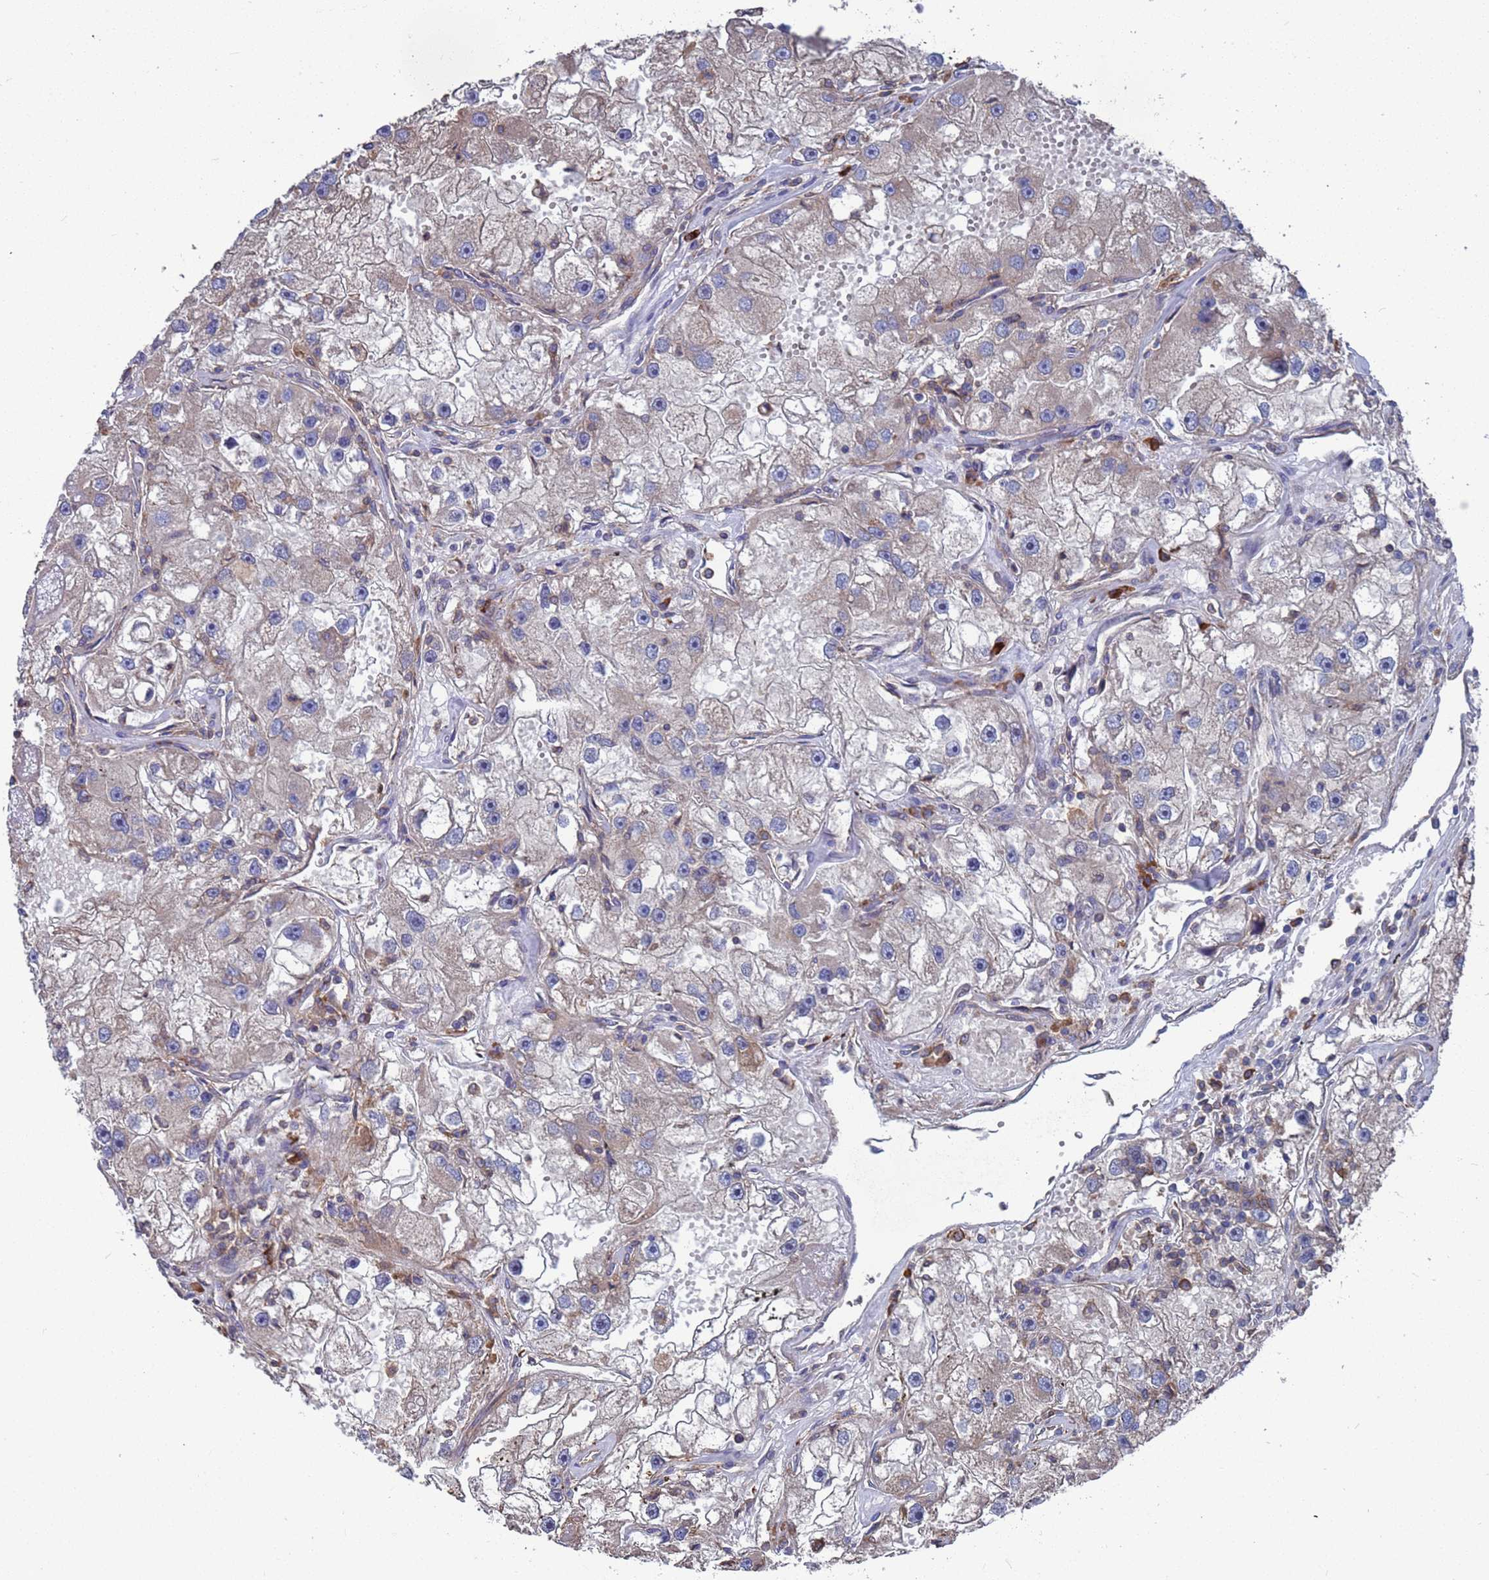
{"staining": {"intensity": "weak", "quantity": "25%-75%", "location": "cytoplasmic/membranous"}, "tissue": "renal cancer", "cell_type": "Tumor cells", "image_type": "cancer", "snomed": [{"axis": "morphology", "description": "Adenocarcinoma, NOS"}, {"axis": "topography", "description": "Kidney"}], "caption": "Protein analysis of renal adenocarcinoma tissue displays weak cytoplasmic/membranous positivity in about 25%-75% of tumor cells. The staining was performed using DAB (3,3'-diaminobenzidine) to visualize the protein expression in brown, while the nuclei were stained in blue with hematoxylin (Magnification: 20x).", "gene": "PYCR1", "patient": {"sex": "male", "age": 63}}